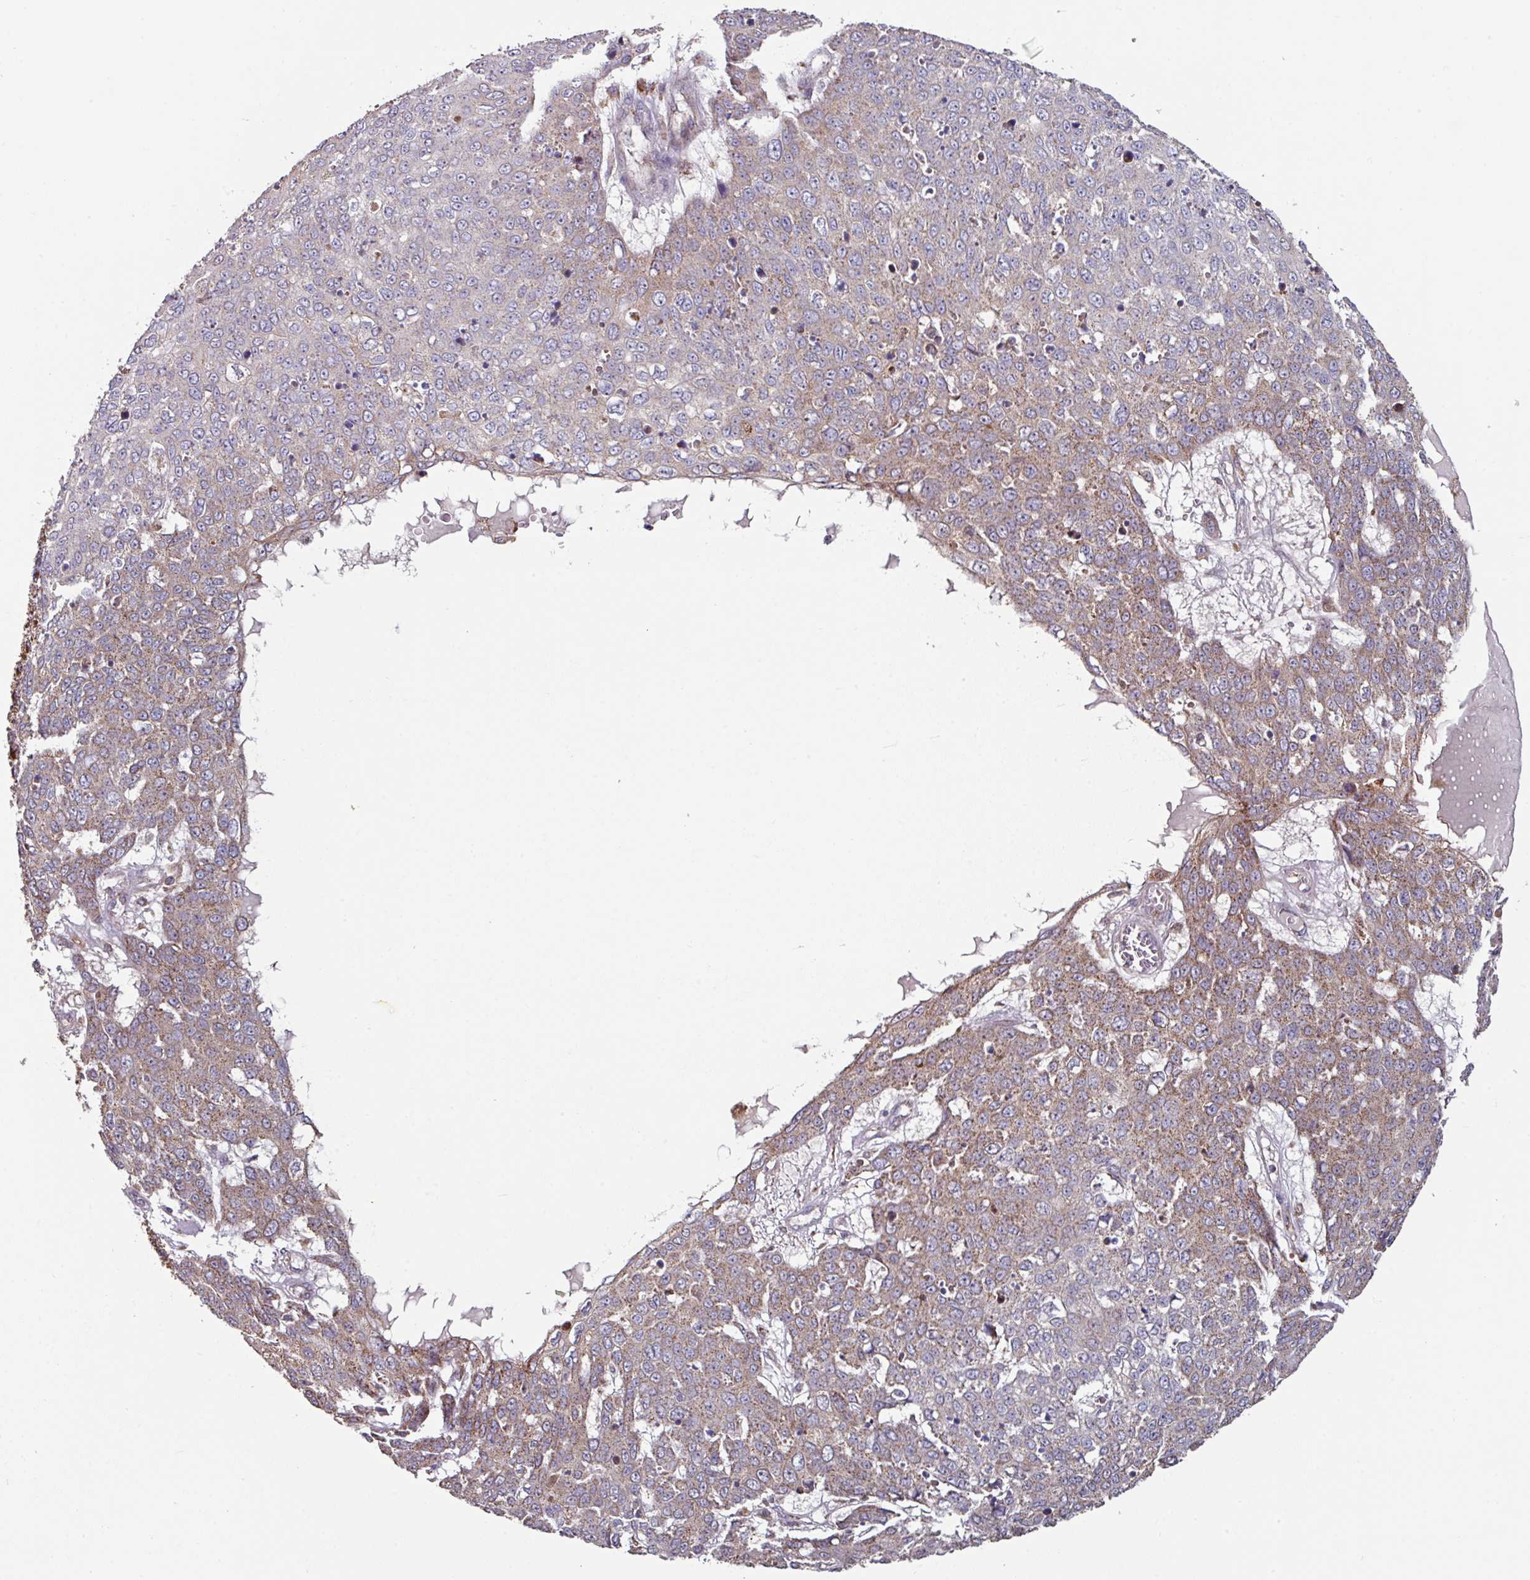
{"staining": {"intensity": "moderate", "quantity": "25%-75%", "location": "cytoplasmic/membranous"}, "tissue": "skin cancer", "cell_type": "Tumor cells", "image_type": "cancer", "snomed": [{"axis": "morphology", "description": "Squamous cell carcinoma, NOS"}, {"axis": "topography", "description": "Skin"}], "caption": "Protein staining reveals moderate cytoplasmic/membranous expression in about 25%-75% of tumor cells in skin cancer (squamous cell carcinoma).", "gene": "OR2D3", "patient": {"sex": "male", "age": 71}}